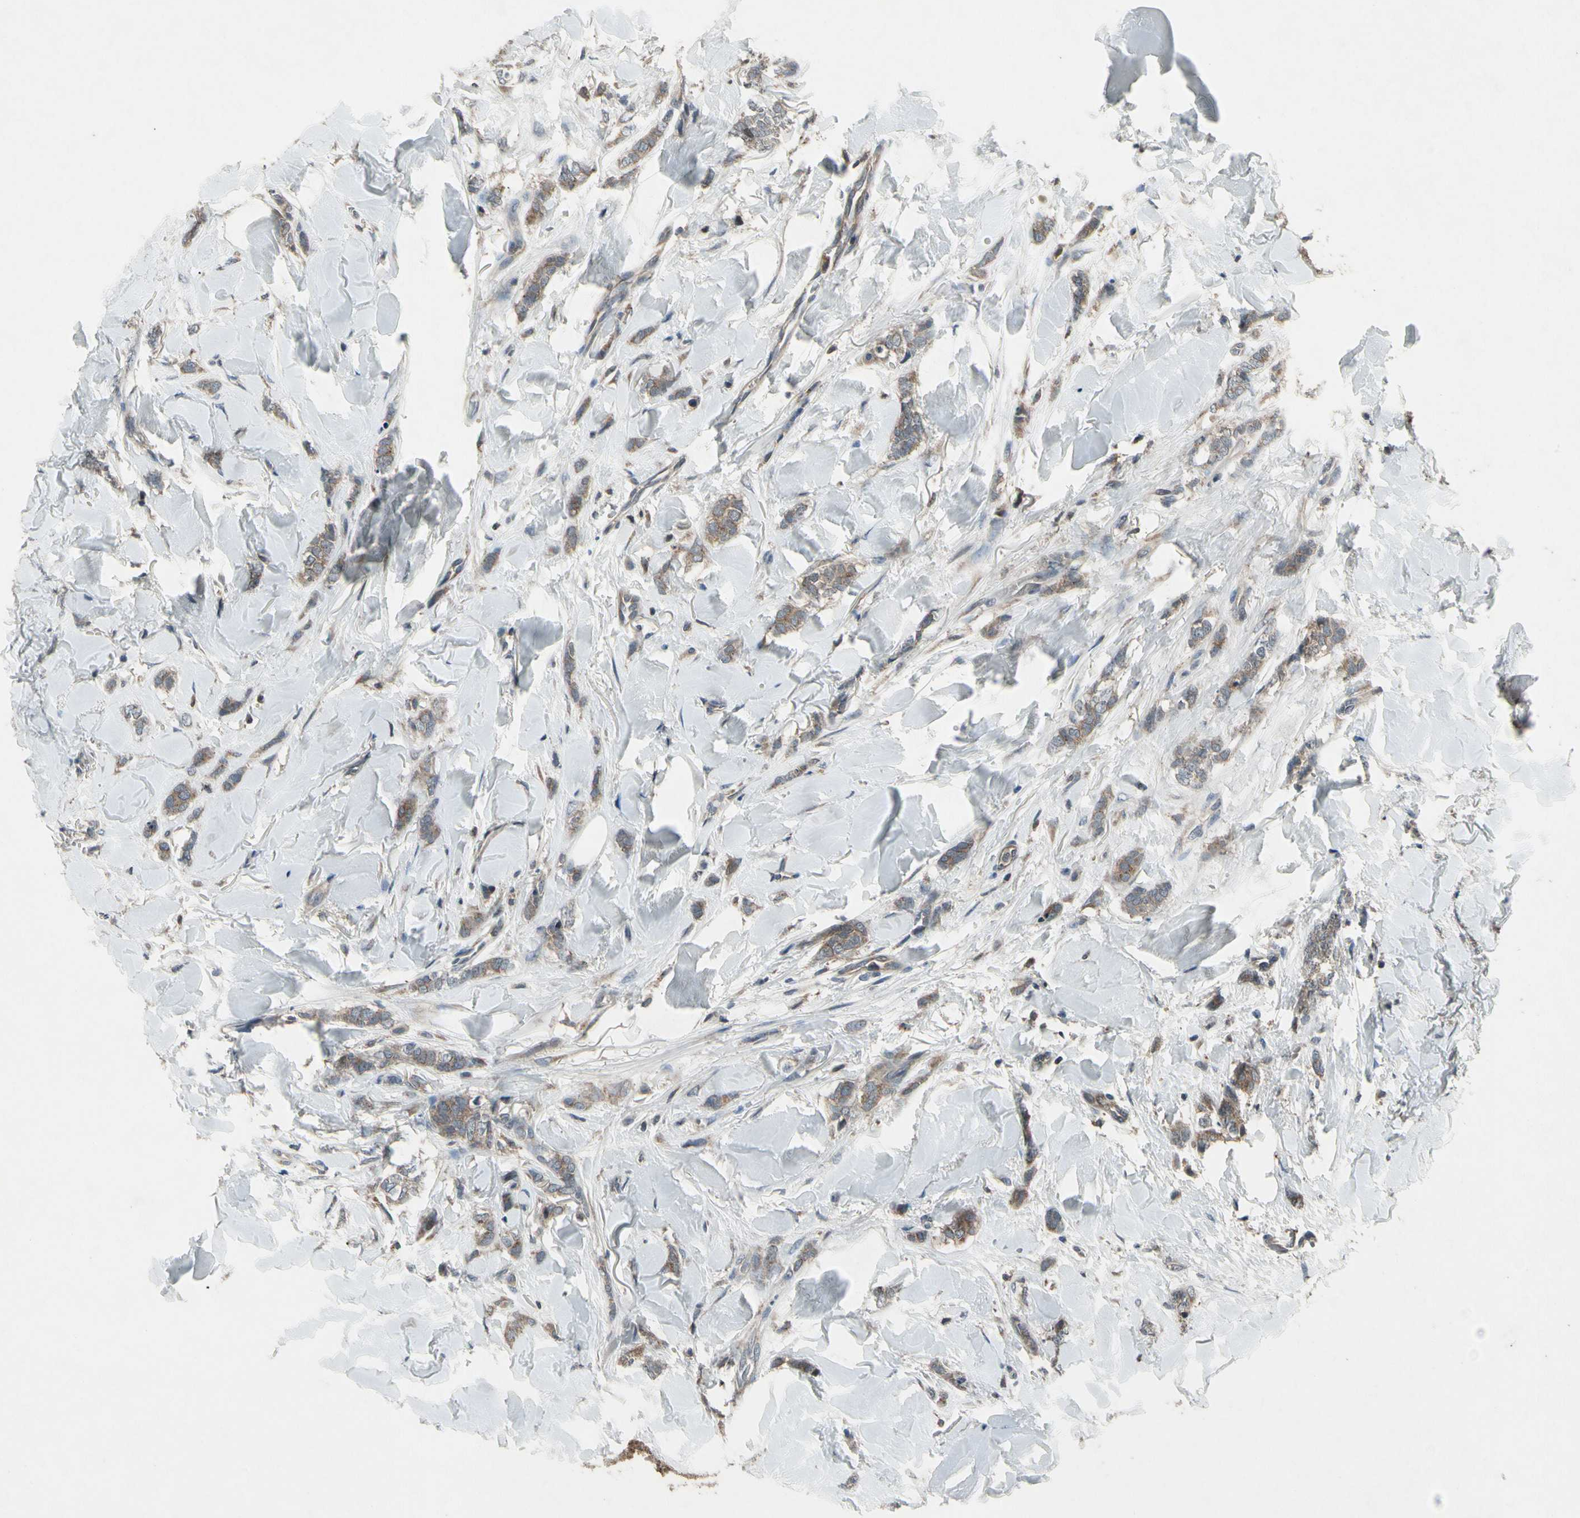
{"staining": {"intensity": "moderate", "quantity": ">75%", "location": "cytoplasmic/membranous"}, "tissue": "breast cancer", "cell_type": "Tumor cells", "image_type": "cancer", "snomed": [{"axis": "morphology", "description": "Lobular carcinoma"}, {"axis": "topography", "description": "Skin"}, {"axis": "topography", "description": "Breast"}], "caption": "Immunohistochemistry (IHC) of human breast lobular carcinoma demonstrates medium levels of moderate cytoplasmic/membranous positivity in approximately >75% of tumor cells. Nuclei are stained in blue.", "gene": "NMI", "patient": {"sex": "female", "age": 46}}